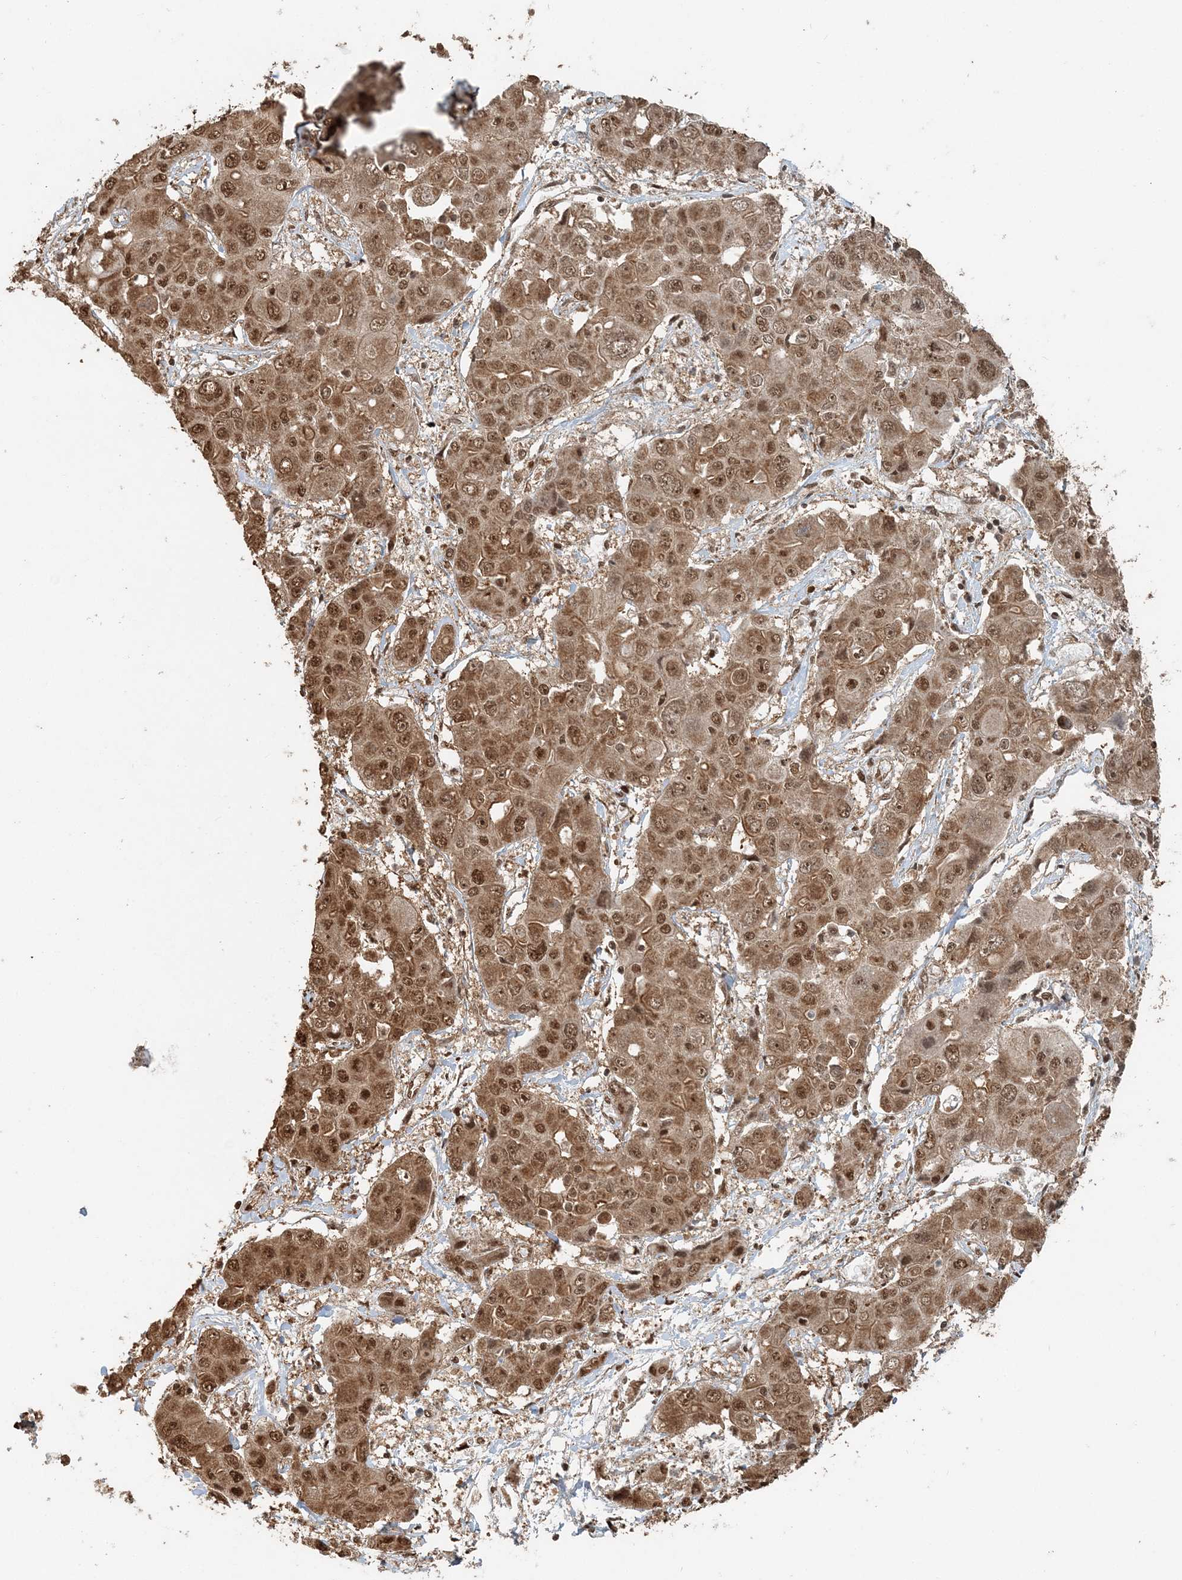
{"staining": {"intensity": "moderate", "quantity": ">75%", "location": "cytoplasmic/membranous,nuclear"}, "tissue": "liver cancer", "cell_type": "Tumor cells", "image_type": "cancer", "snomed": [{"axis": "morphology", "description": "Cholangiocarcinoma"}, {"axis": "topography", "description": "Liver"}], "caption": "A high-resolution photomicrograph shows immunohistochemistry staining of liver cancer, which exhibits moderate cytoplasmic/membranous and nuclear staining in about >75% of tumor cells. Using DAB (brown) and hematoxylin (blue) stains, captured at high magnification using brightfield microscopy.", "gene": "ARHGAP35", "patient": {"sex": "male", "age": 67}}